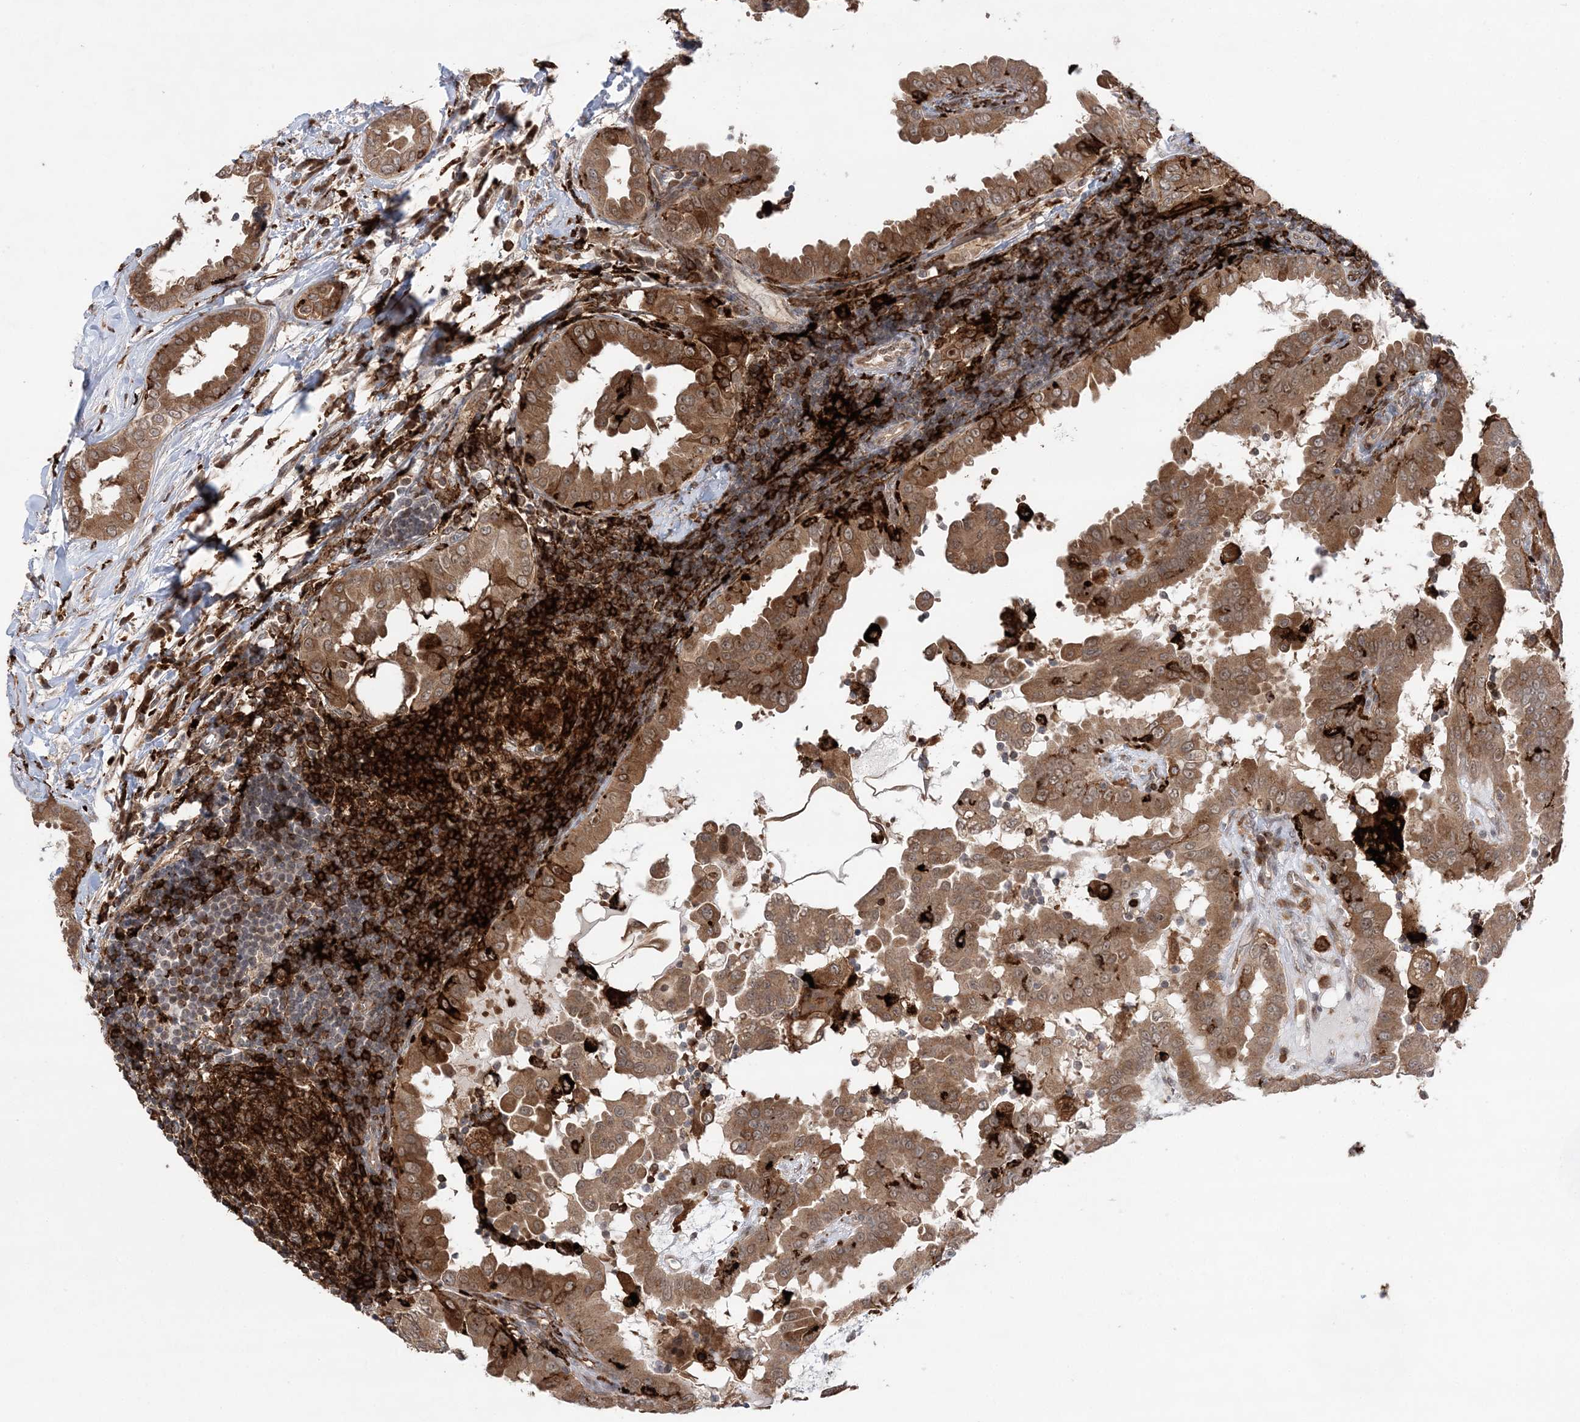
{"staining": {"intensity": "strong", "quantity": ">75%", "location": "cytoplasmic/membranous"}, "tissue": "thyroid cancer", "cell_type": "Tumor cells", "image_type": "cancer", "snomed": [{"axis": "morphology", "description": "Papillary adenocarcinoma, NOS"}, {"axis": "topography", "description": "Thyroid gland"}], "caption": "Immunohistochemistry (IHC) of papillary adenocarcinoma (thyroid) exhibits high levels of strong cytoplasmic/membranous positivity in about >75% of tumor cells. (DAB (3,3'-diaminobenzidine) IHC, brown staining for protein, blue staining for nuclei).", "gene": "ANAPC15", "patient": {"sex": "male", "age": 33}}